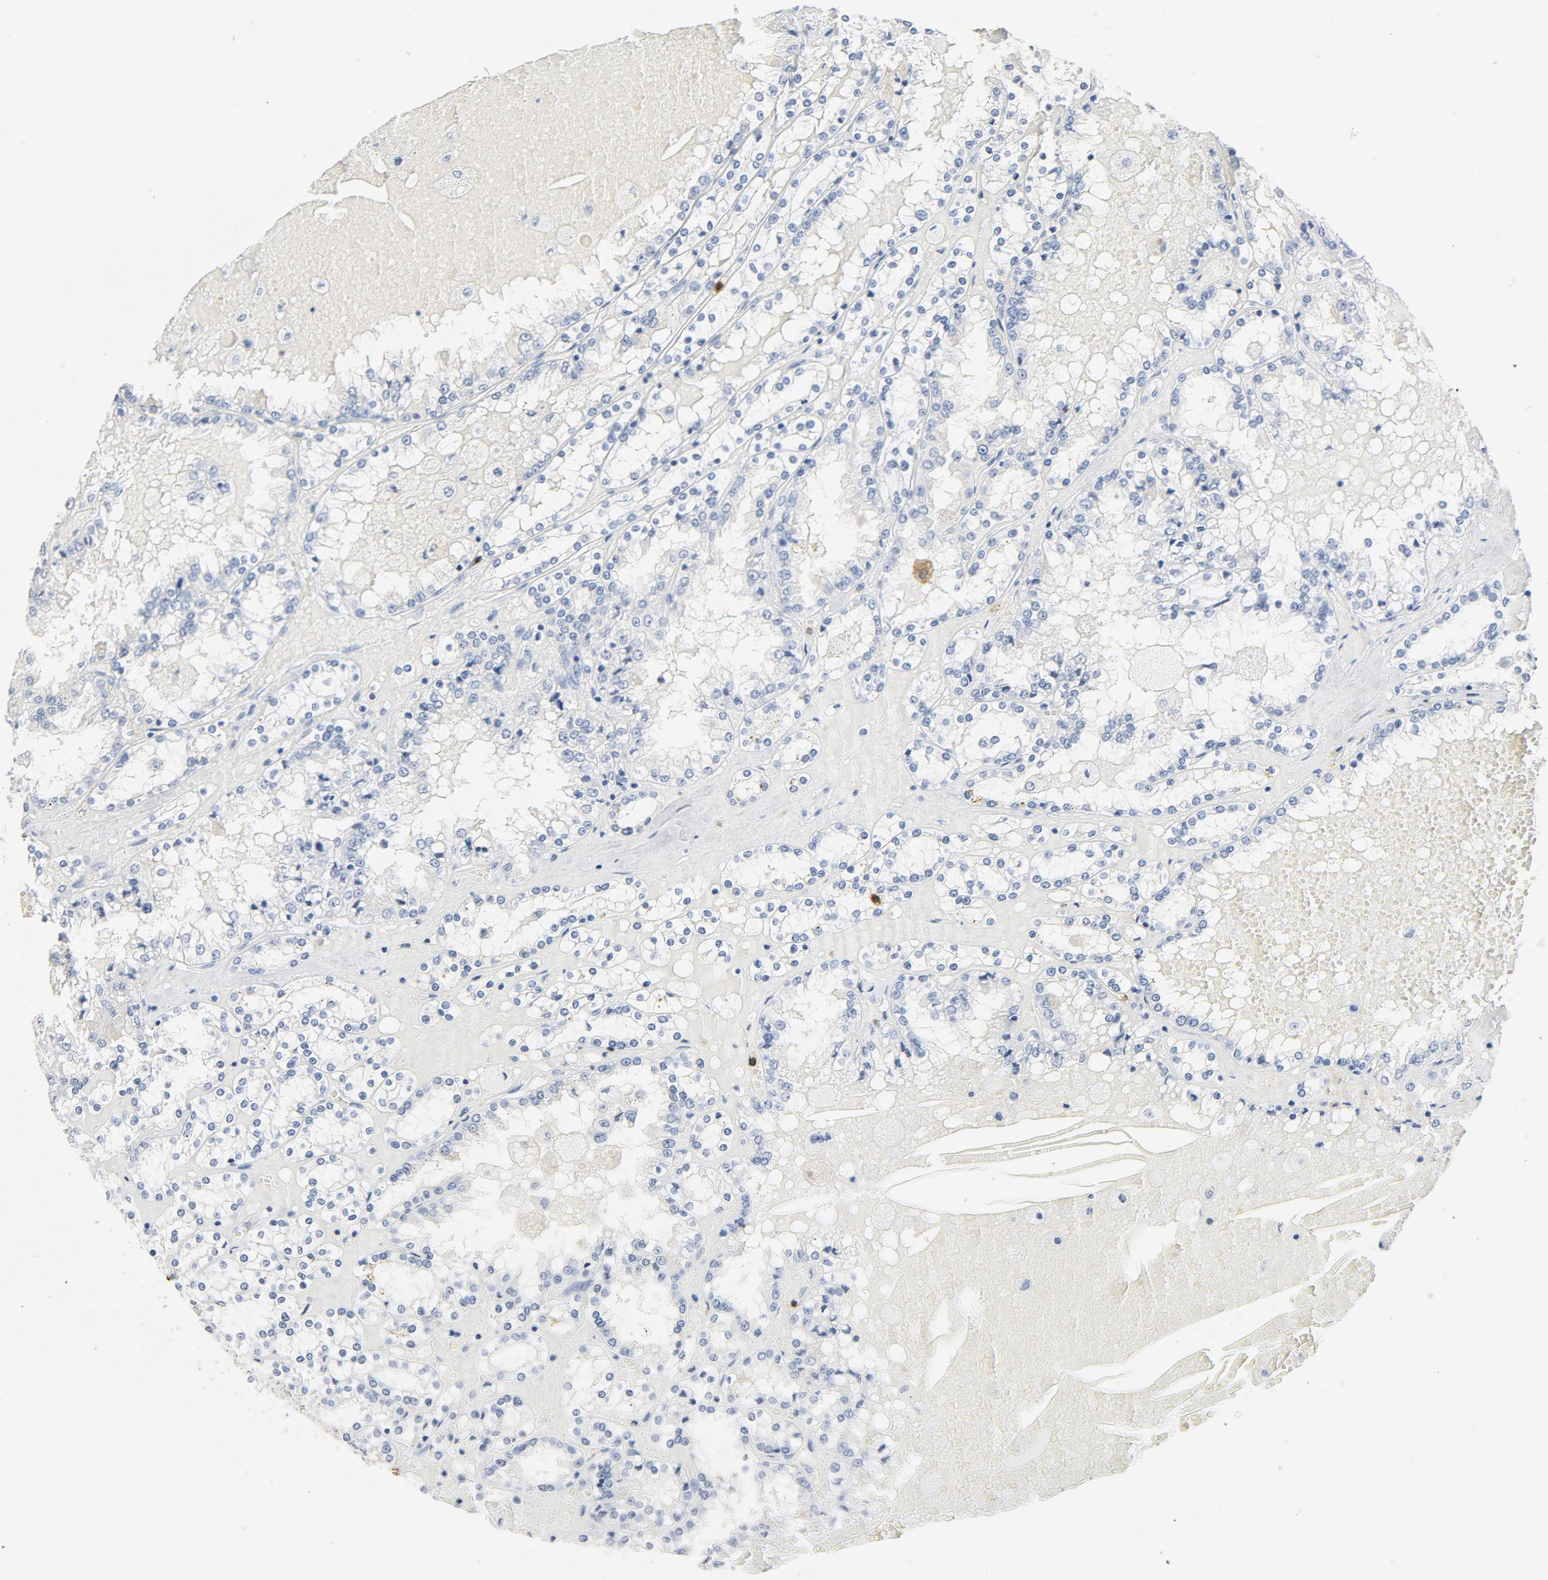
{"staining": {"intensity": "negative", "quantity": "none", "location": "none"}, "tissue": "renal cancer", "cell_type": "Tumor cells", "image_type": "cancer", "snomed": [{"axis": "morphology", "description": "Adenocarcinoma, NOS"}, {"axis": "topography", "description": "Kidney"}], "caption": "Tumor cells are negative for protein expression in human adenocarcinoma (renal).", "gene": "PTPRB", "patient": {"sex": "female", "age": 56}}